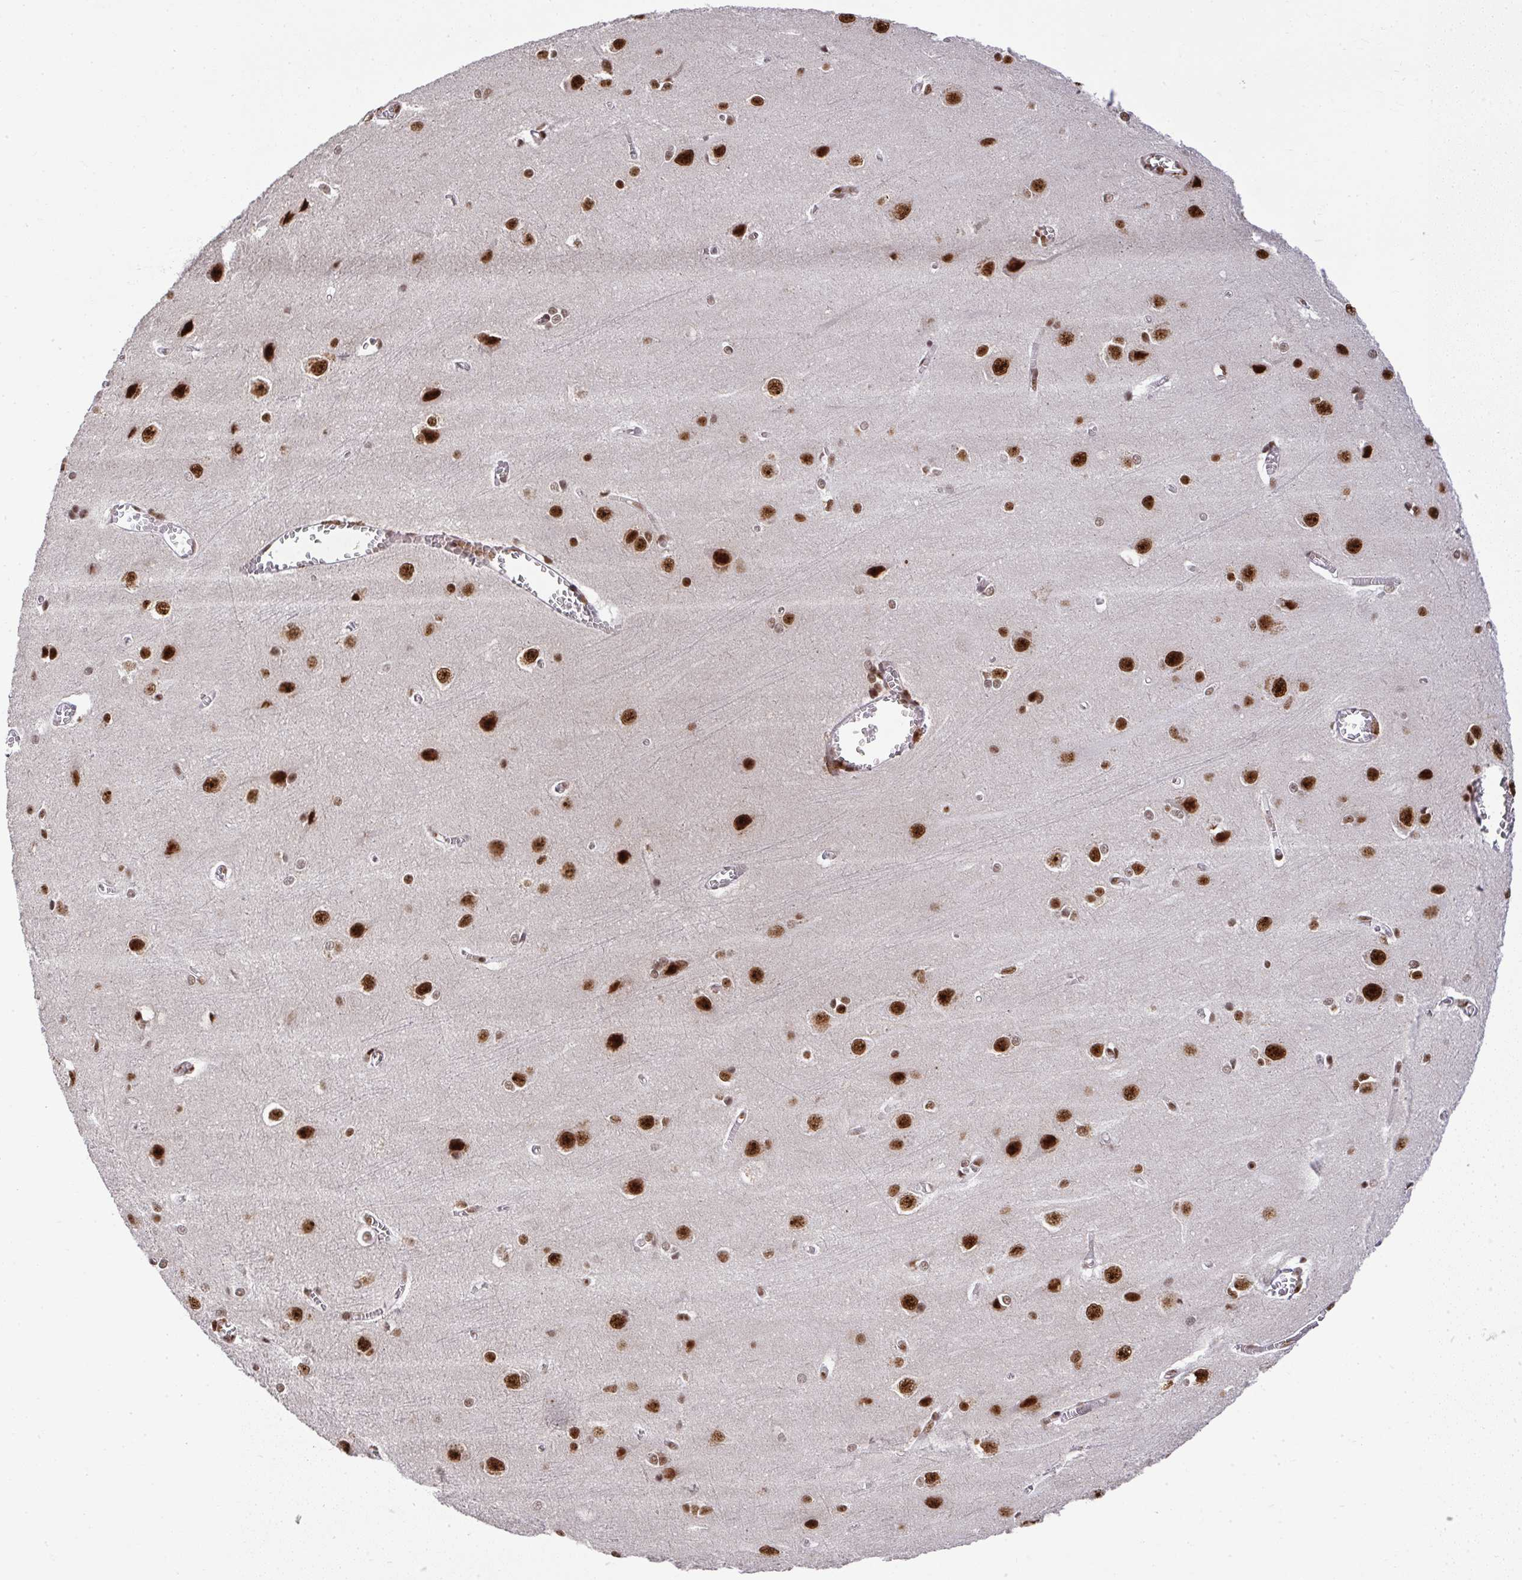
{"staining": {"intensity": "moderate", "quantity": ">75%", "location": "nuclear"}, "tissue": "cerebral cortex", "cell_type": "Endothelial cells", "image_type": "normal", "snomed": [{"axis": "morphology", "description": "Normal tissue, NOS"}, {"axis": "topography", "description": "Cerebral cortex"}], "caption": "Moderate nuclear positivity for a protein is present in about >75% of endothelial cells of benign cerebral cortex using IHC.", "gene": "U2AF1L4", "patient": {"sex": "male", "age": 37}}